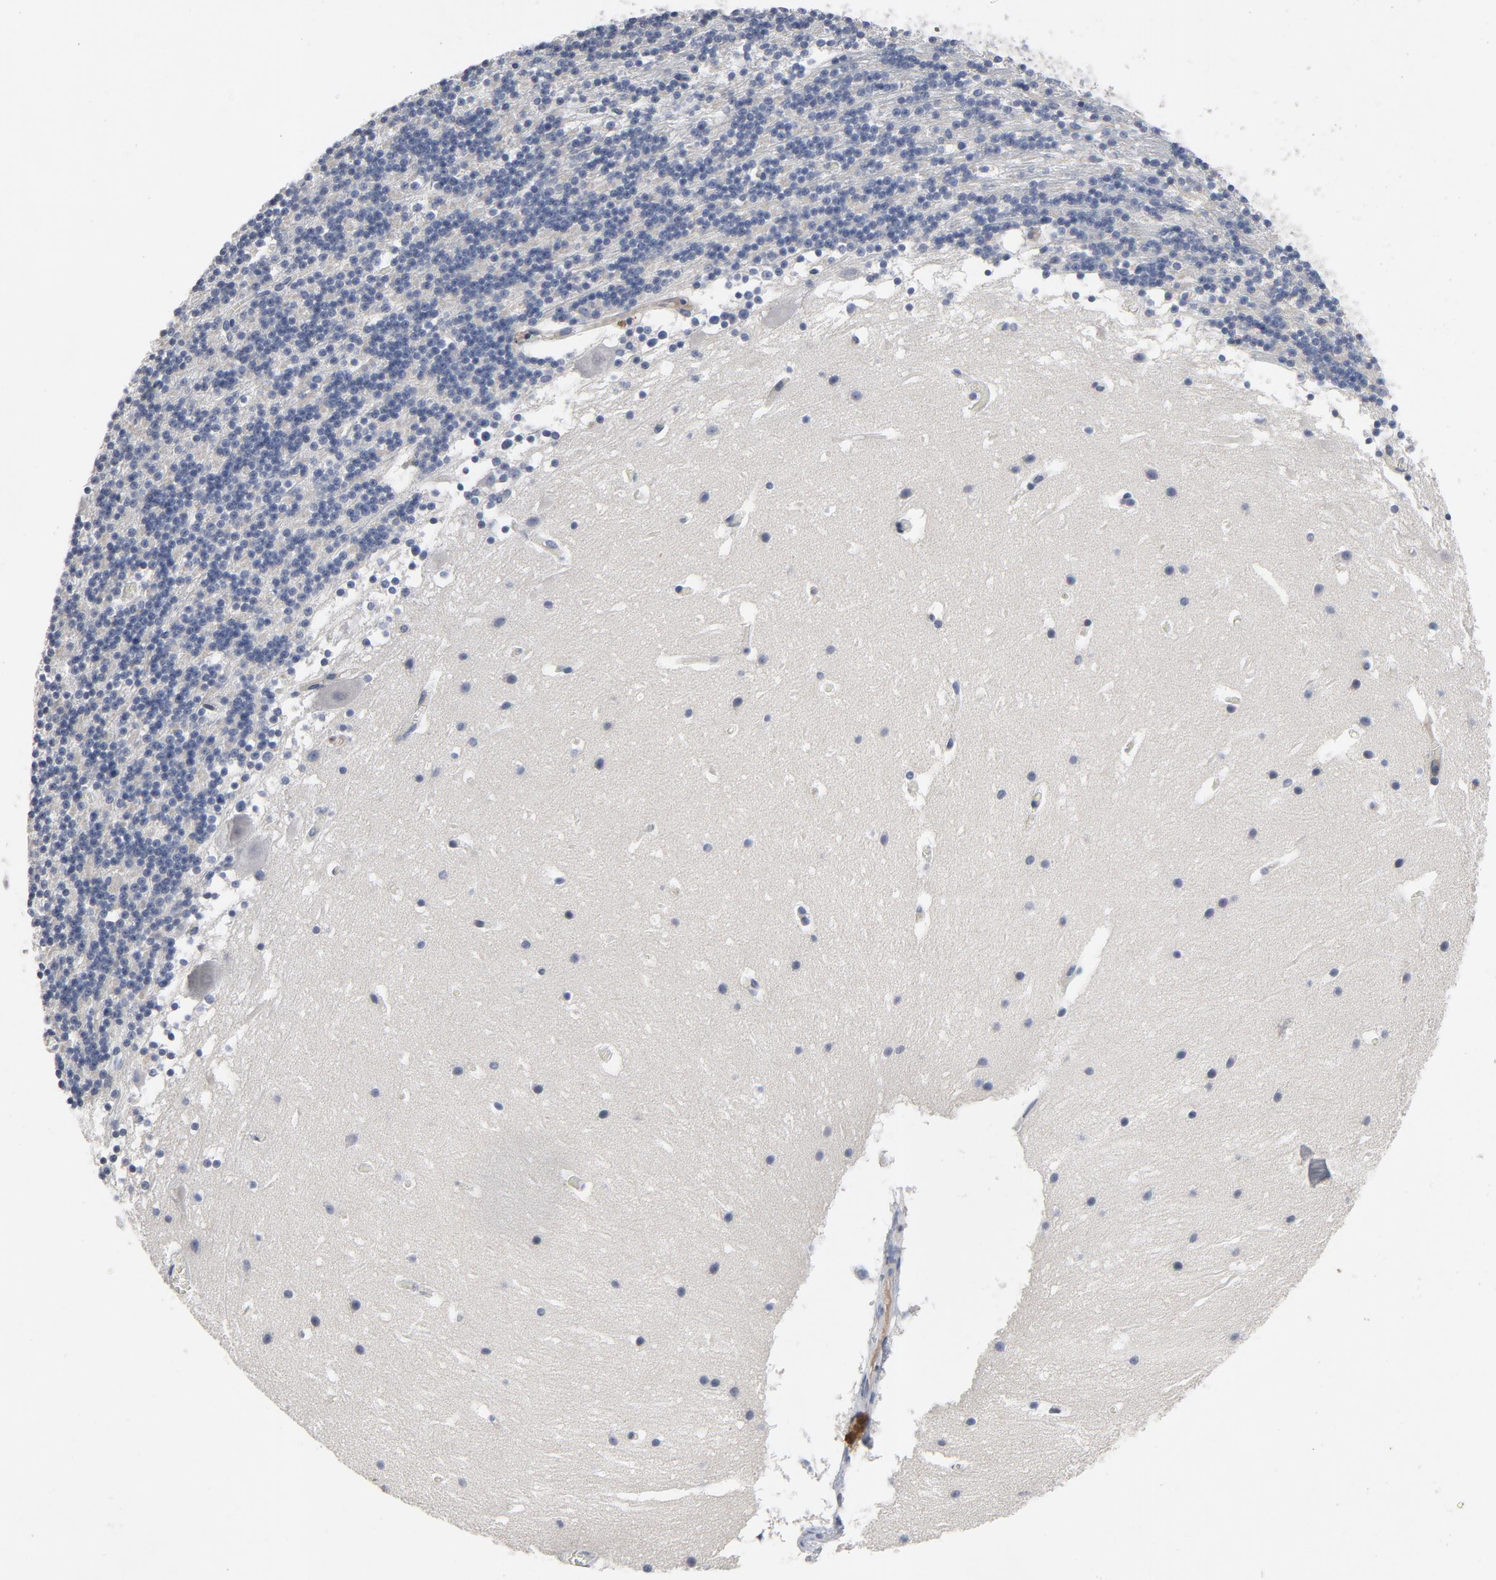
{"staining": {"intensity": "negative", "quantity": "none", "location": "none"}, "tissue": "cerebellum", "cell_type": "Cells in granular layer", "image_type": "normal", "snomed": [{"axis": "morphology", "description": "Normal tissue, NOS"}, {"axis": "topography", "description": "Cerebellum"}], "caption": "High magnification brightfield microscopy of benign cerebellum stained with DAB (brown) and counterstained with hematoxylin (blue): cells in granular layer show no significant staining.", "gene": "TCL1A", "patient": {"sex": "male", "age": 45}}